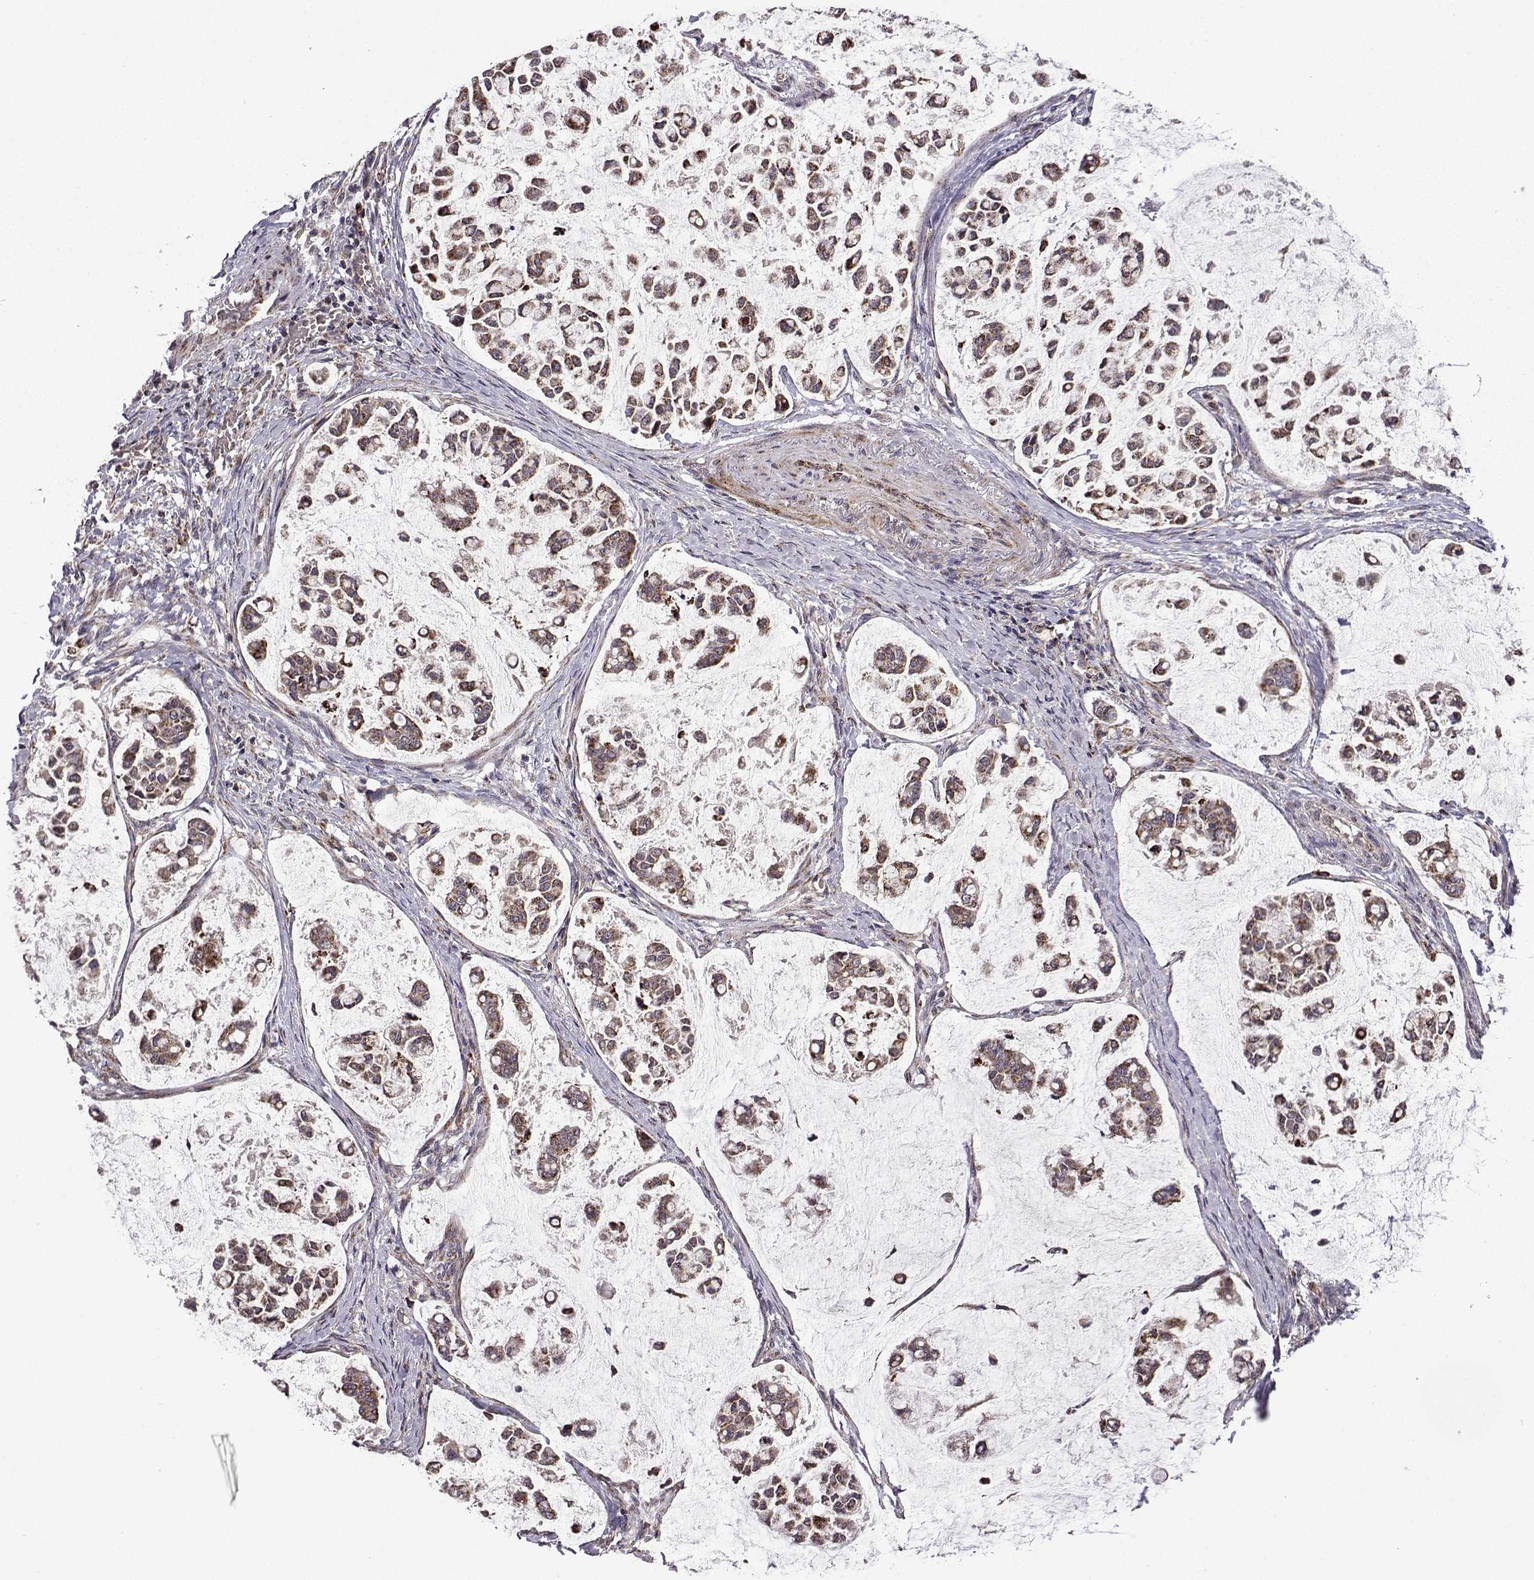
{"staining": {"intensity": "strong", "quantity": "<25%", "location": "cytoplasmic/membranous"}, "tissue": "stomach cancer", "cell_type": "Tumor cells", "image_type": "cancer", "snomed": [{"axis": "morphology", "description": "Adenocarcinoma, NOS"}, {"axis": "topography", "description": "Stomach"}], "caption": "Tumor cells display medium levels of strong cytoplasmic/membranous positivity in about <25% of cells in stomach adenocarcinoma.", "gene": "TAB2", "patient": {"sex": "male", "age": 82}}